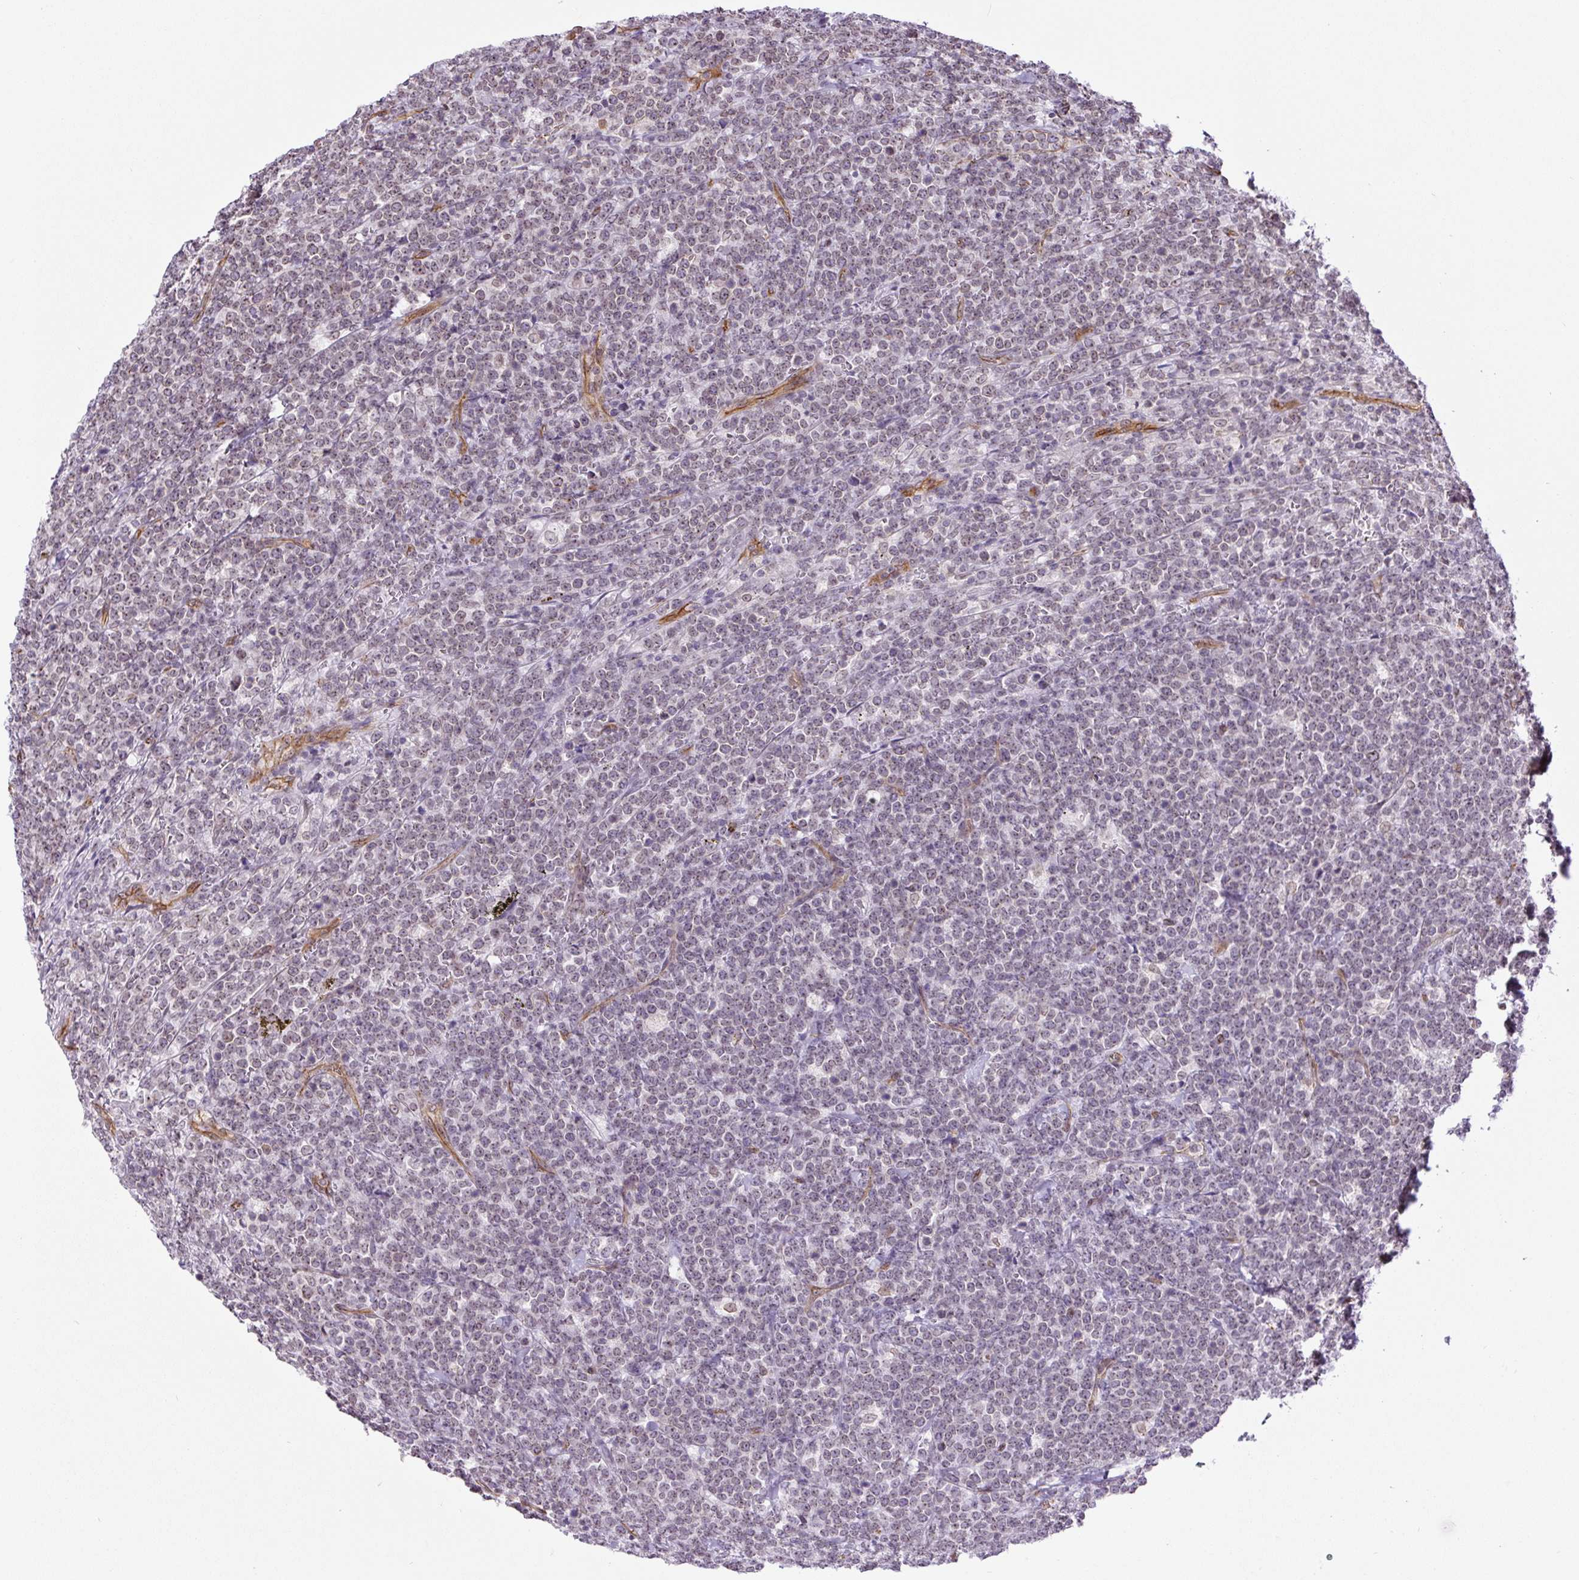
{"staining": {"intensity": "negative", "quantity": "none", "location": "none"}, "tissue": "lymphoma", "cell_type": "Tumor cells", "image_type": "cancer", "snomed": [{"axis": "morphology", "description": "Malignant lymphoma, non-Hodgkin's type, High grade"}, {"axis": "topography", "description": "Small intestine"}, {"axis": "topography", "description": "Colon"}], "caption": "The photomicrograph exhibits no significant staining in tumor cells of high-grade malignant lymphoma, non-Hodgkin's type.", "gene": "MYO5C", "patient": {"sex": "male", "age": 8}}